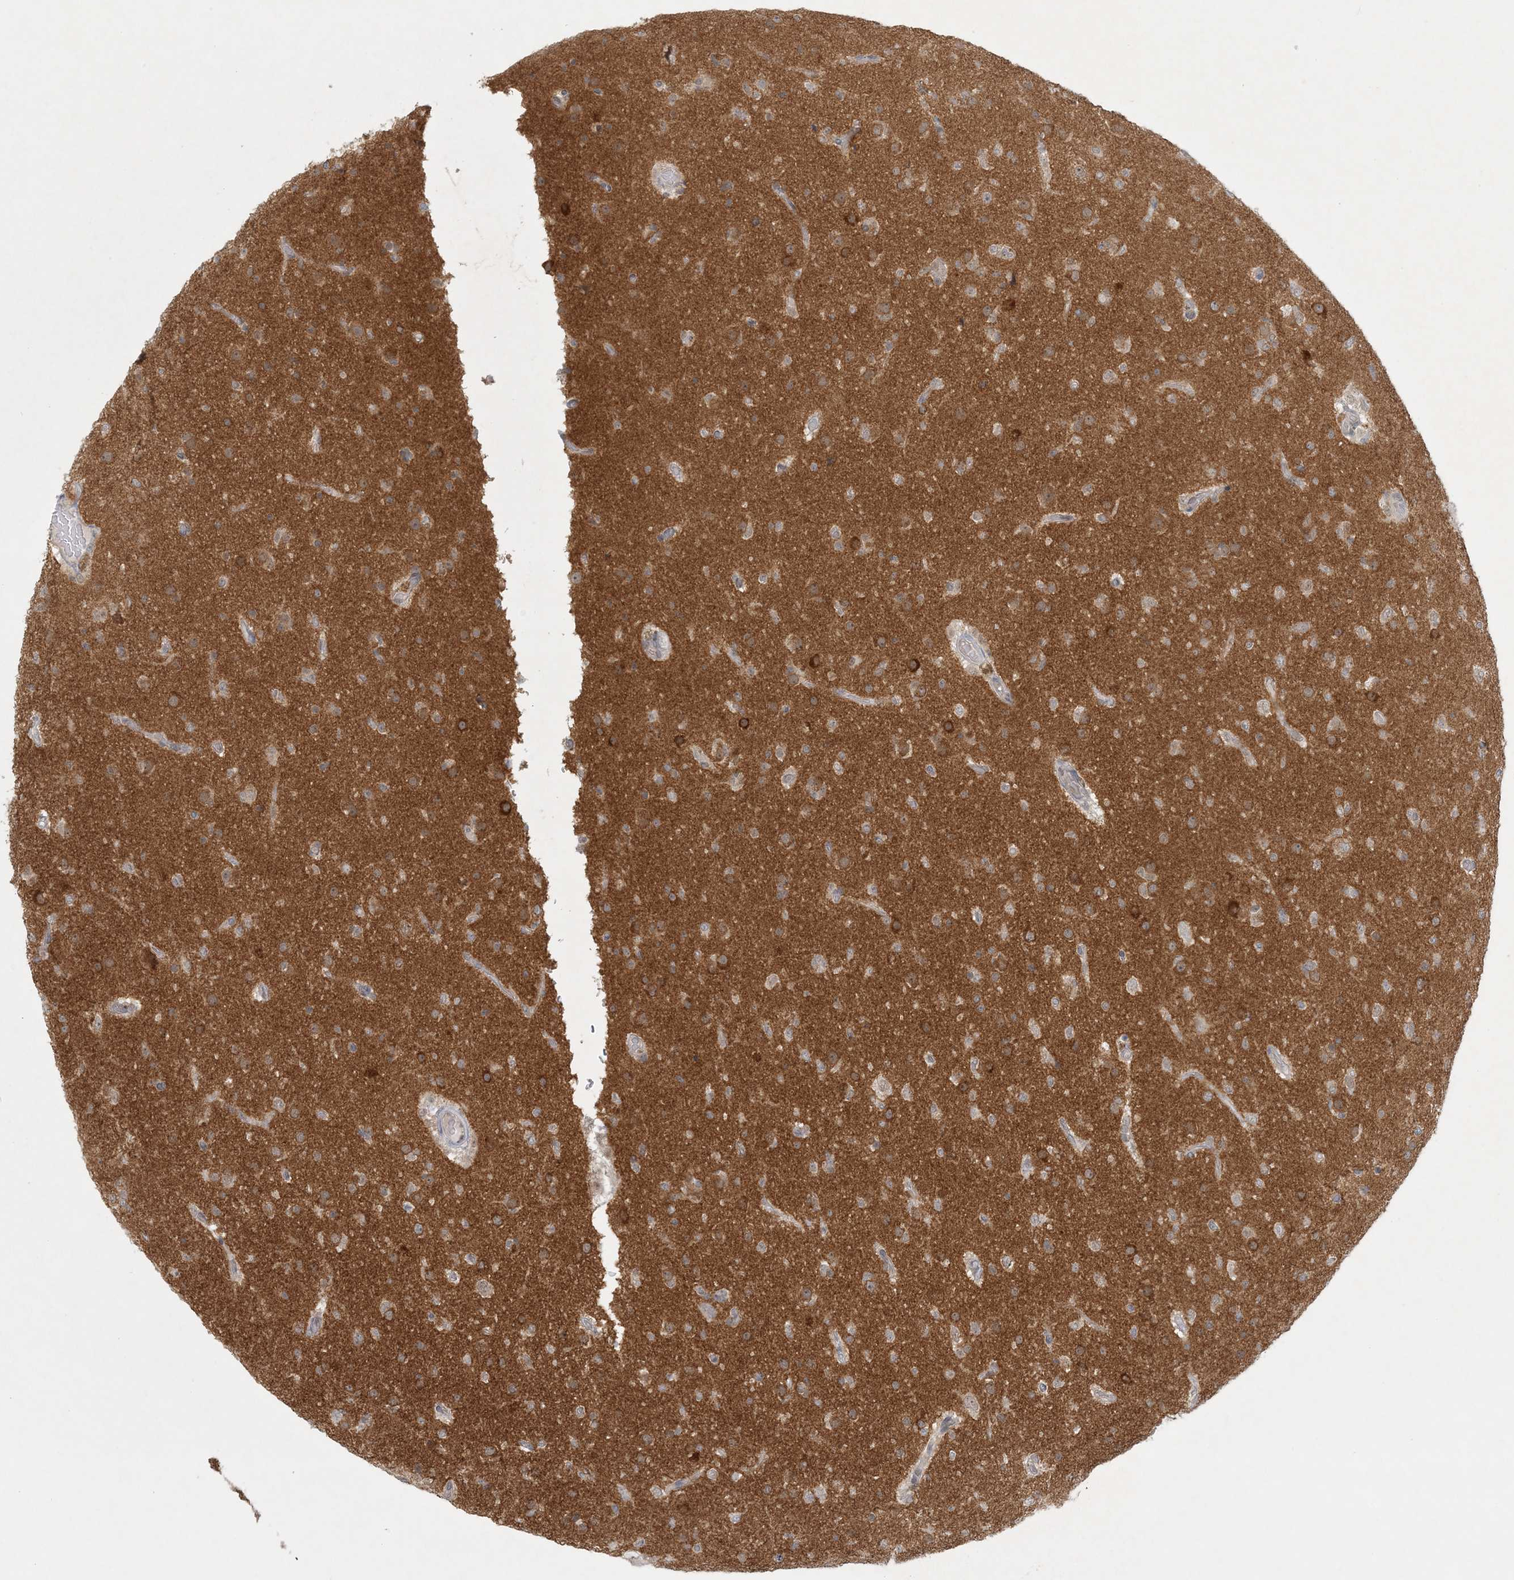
{"staining": {"intensity": "weak", "quantity": "<25%", "location": "cytoplasmic/membranous"}, "tissue": "glioma", "cell_type": "Tumor cells", "image_type": "cancer", "snomed": [{"axis": "morphology", "description": "Glioma, malignant, Low grade"}, {"axis": "topography", "description": "Brain"}], "caption": "IHC histopathology image of neoplastic tissue: glioma stained with DAB (3,3'-diaminobenzidine) reveals no significant protein staining in tumor cells.", "gene": "OBI1", "patient": {"sex": "male", "age": 65}}